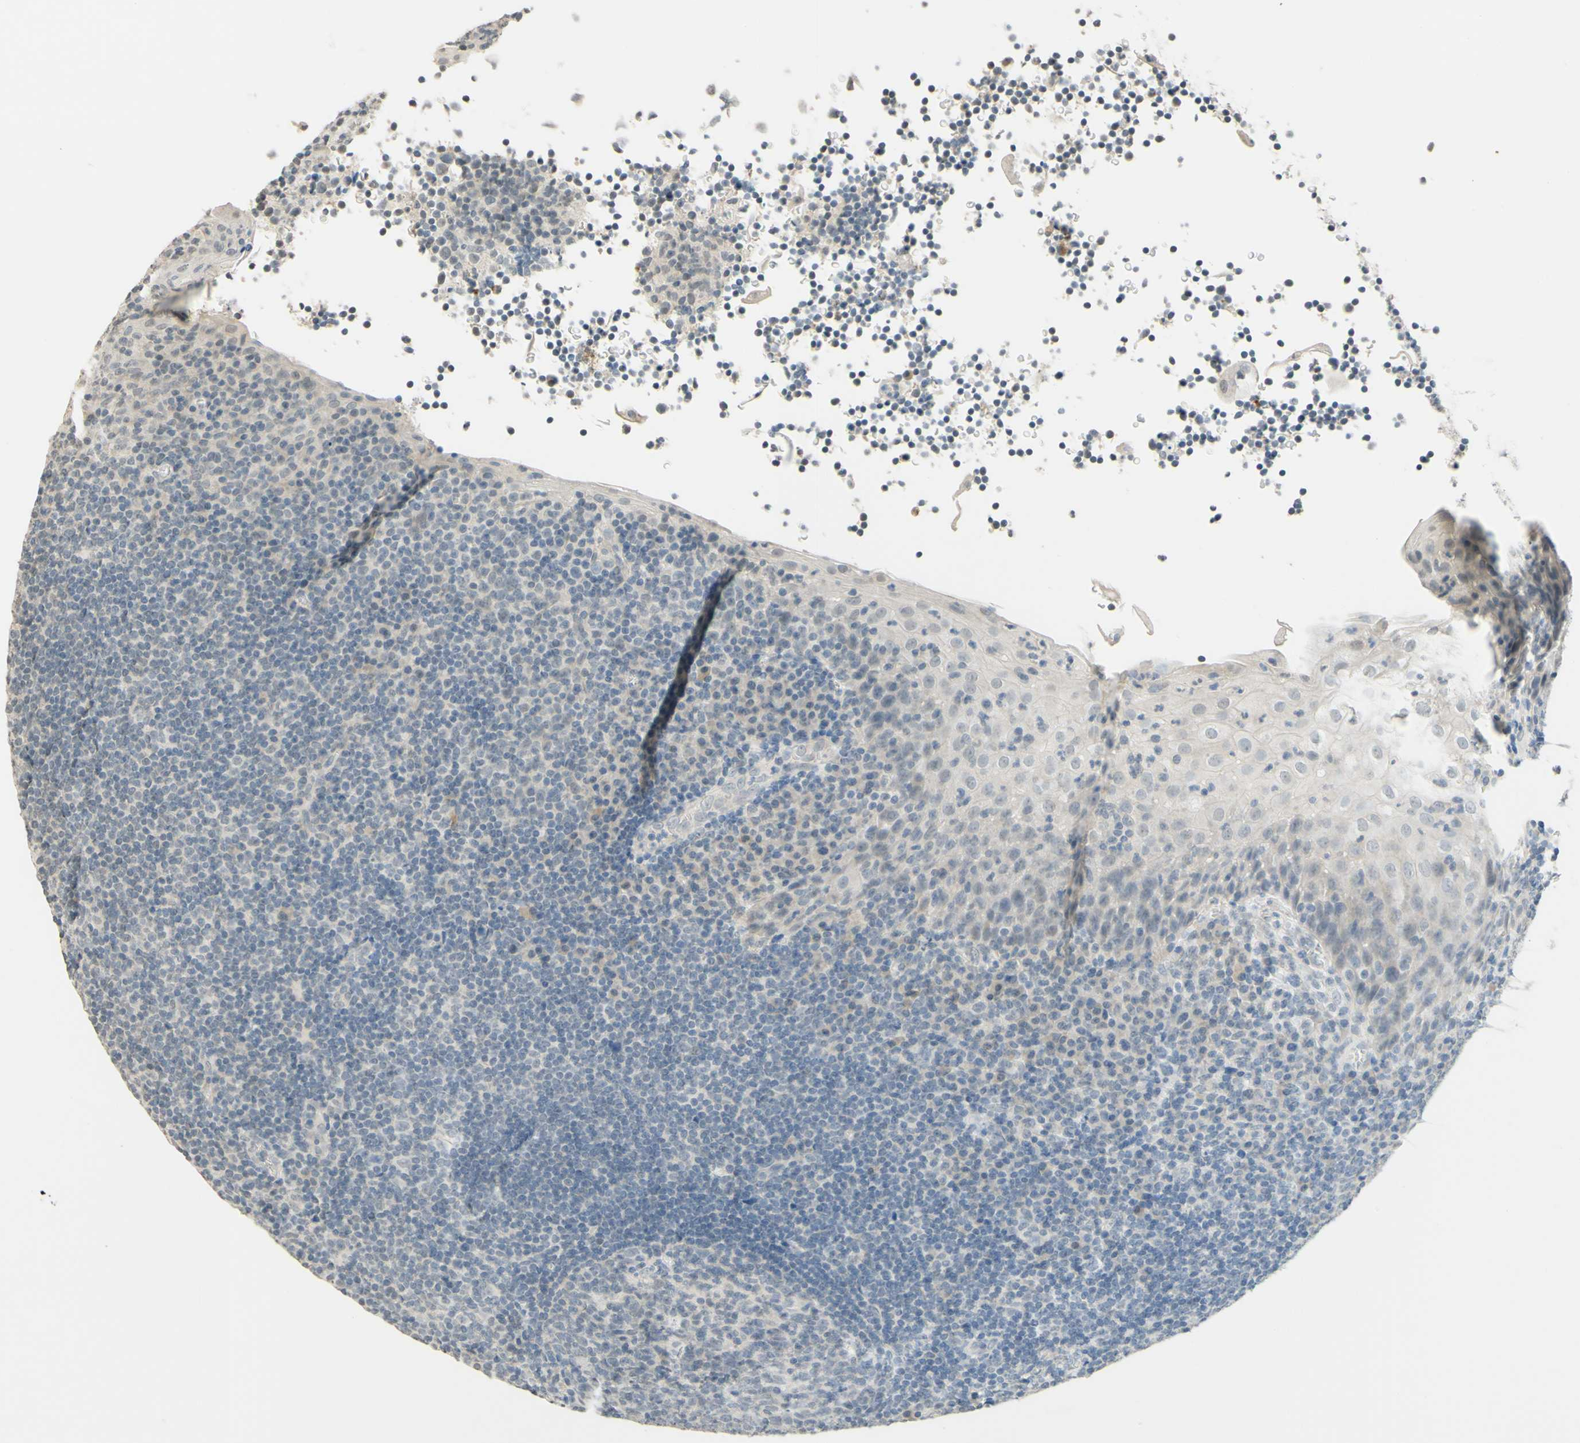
{"staining": {"intensity": "negative", "quantity": "none", "location": "none"}, "tissue": "tonsil", "cell_type": "Germinal center cells", "image_type": "normal", "snomed": [{"axis": "morphology", "description": "Normal tissue, NOS"}, {"axis": "topography", "description": "Tonsil"}], "caption": "This micrograph is of normal tonsil stained with IHC to label a protein in brown with the nuclei are counter-stained blue. There is no staining in germinal center cells.", "gene": "MAG", "patient": {"sex": "male", "age": 37}}